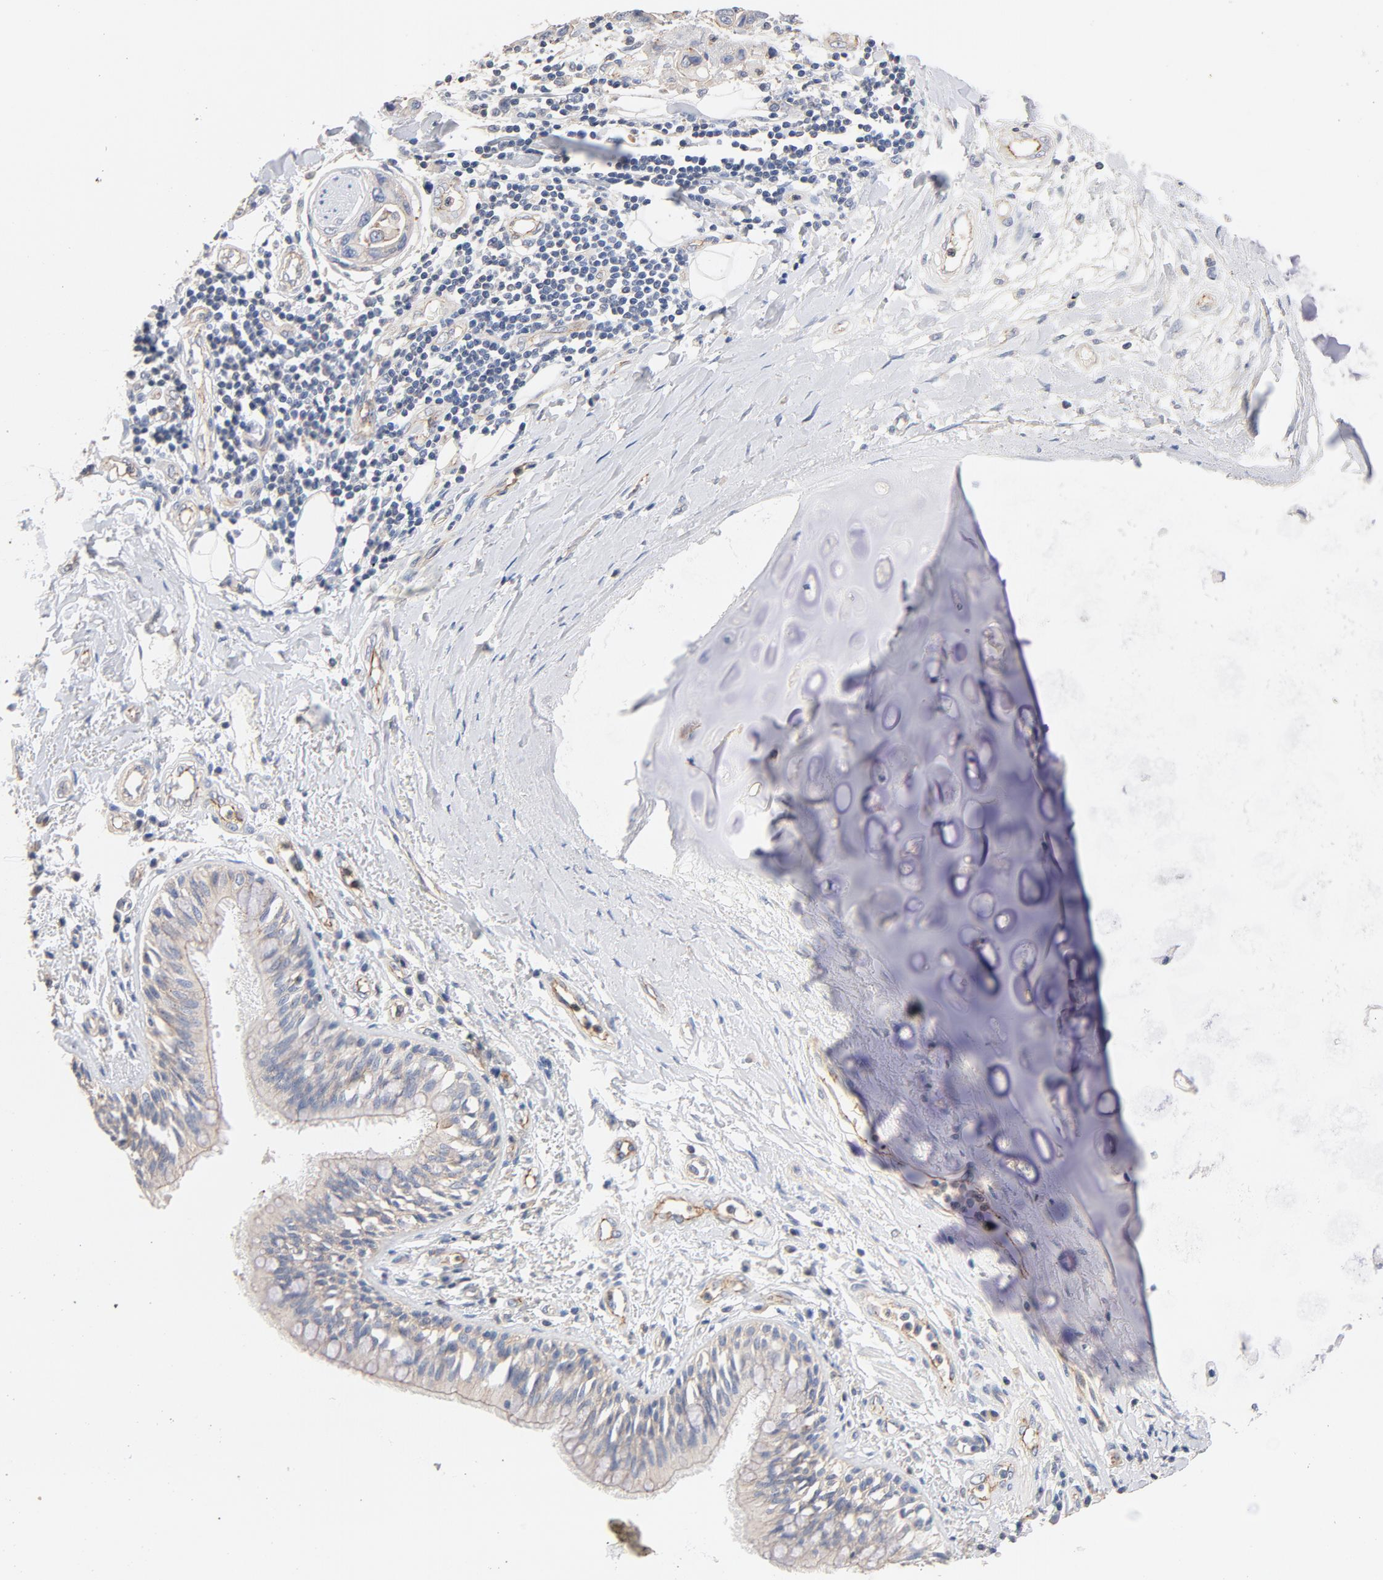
{"staining": {"intensity": "moderate", "quantity": "25%-75%", "location": "cytoplasmic/membranous"}, "tissue": "lung cancer", "cell_type": "Tumor cells", "image_type": "cancer", "snomed": [{"axis": "morphology", "description": "Adenocarcinoma, NOS"}, {"axis": "topography", "description": "Lymph node"}, {"axis": "topography", "description": "Lung"}], "caption": "Tumor cells exhibit medium levels of moderate cytoplasmic/membranous positivity in approximately 25%-75% of cells in adenocarcinoma (lung).", "gene": "STRN3", "patient": {"sex": "male", "age": 64}}